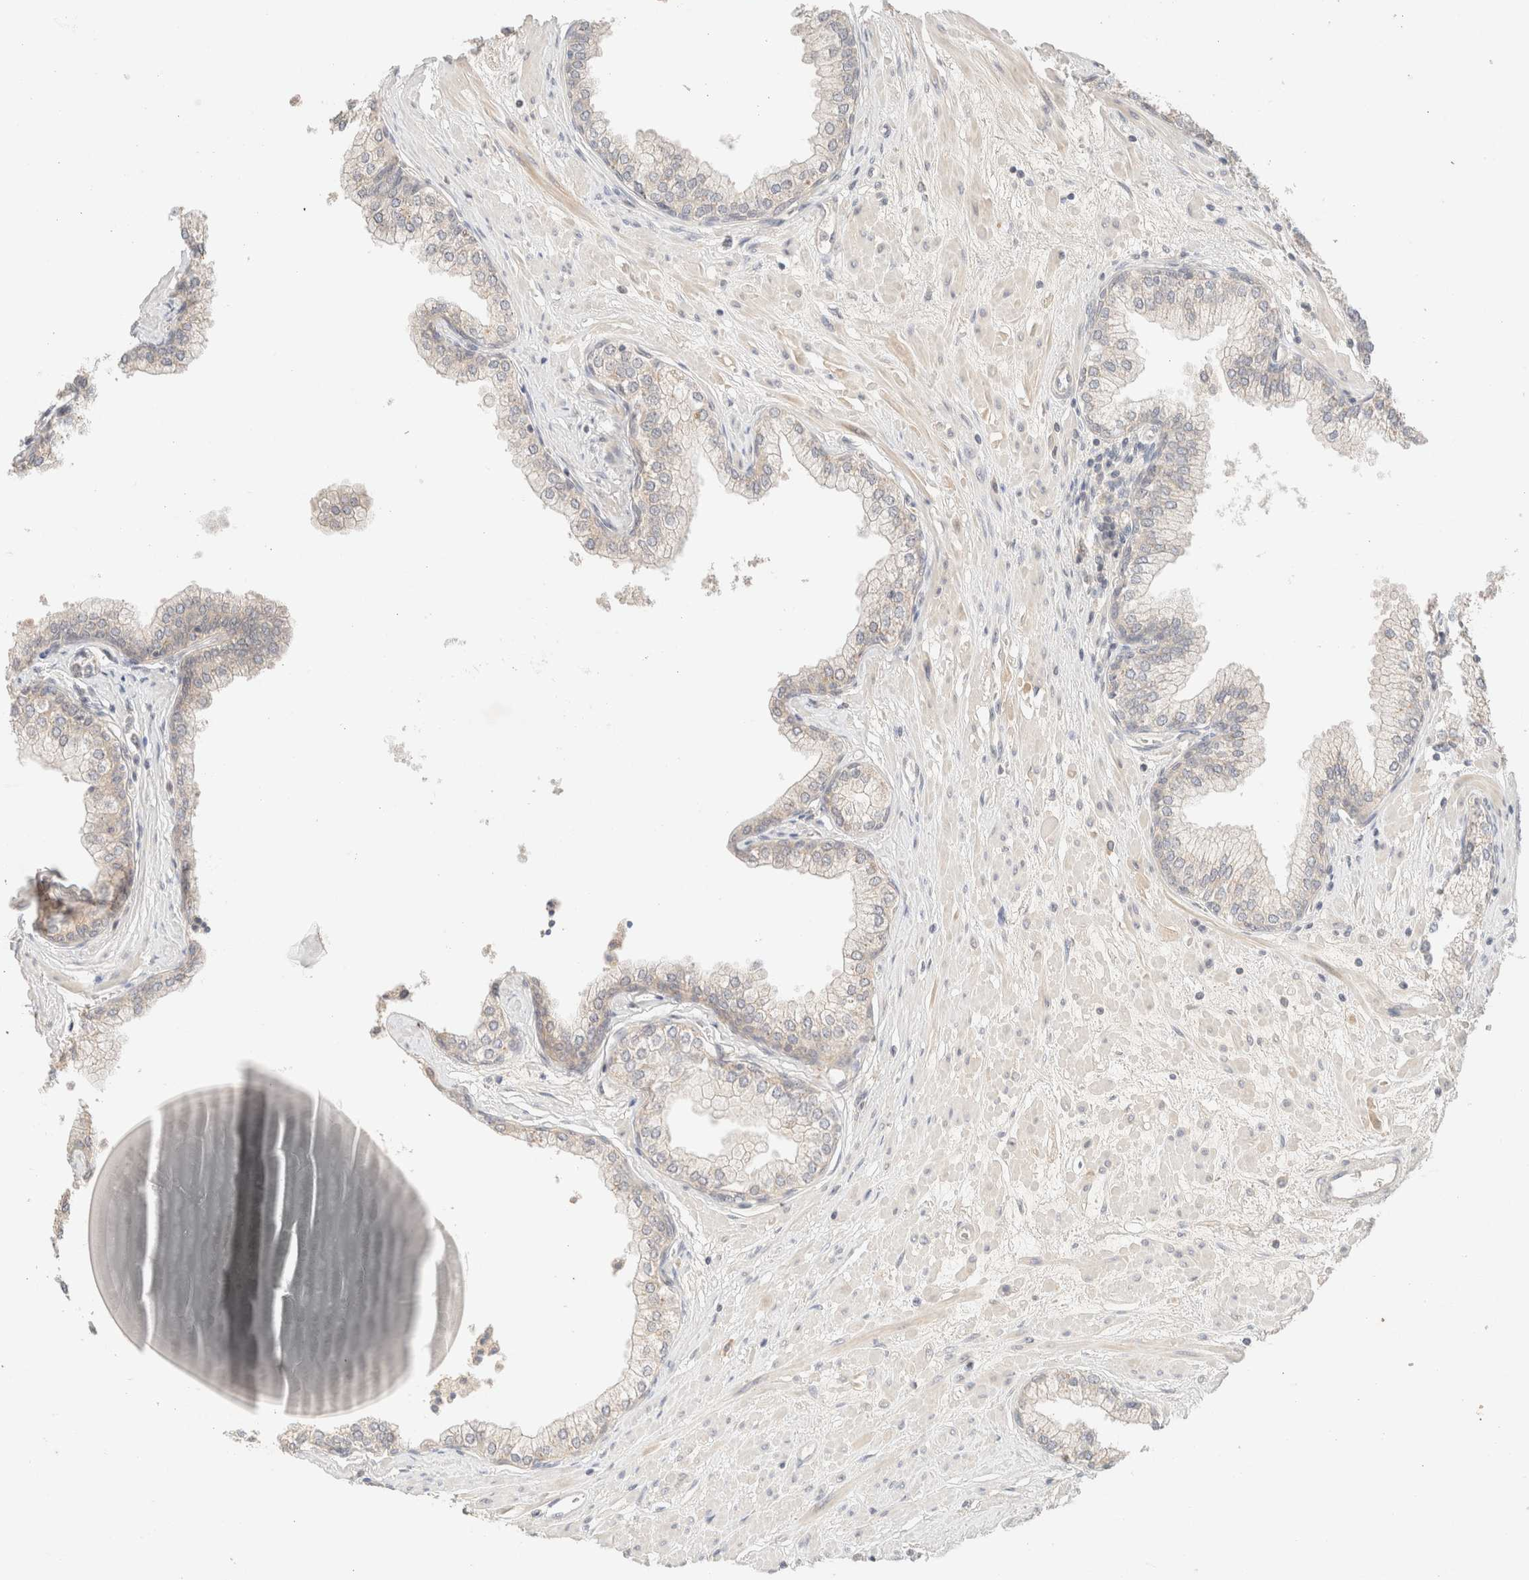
{"staining": {"intensity": "weak", "quantity": "<25%", "location": "cytoplasmic/membranous"}, "tissue": "prostate", "cell_type": "Glandular cells", "image_type": "normal", "snomed": [{"axis": "morphology", "description": "Normal tissue, NOS"}, {"axis": "morphology", "description": "Urothelial carcinoma, Low grade"}, {"axis": "topography", "description": "Urinary bladder"}, {"axis": "topography", "description": "Prostate"}], "caption": "Glandular cells are negative for brown protein staining in benign prostate. (Stains: DAB IHC with hematoxylin counter stain, Microscopy: brightfield microscopy at high magnification).", "gene": "SARM1", "patient": {"sex": "male", "age": 60}}